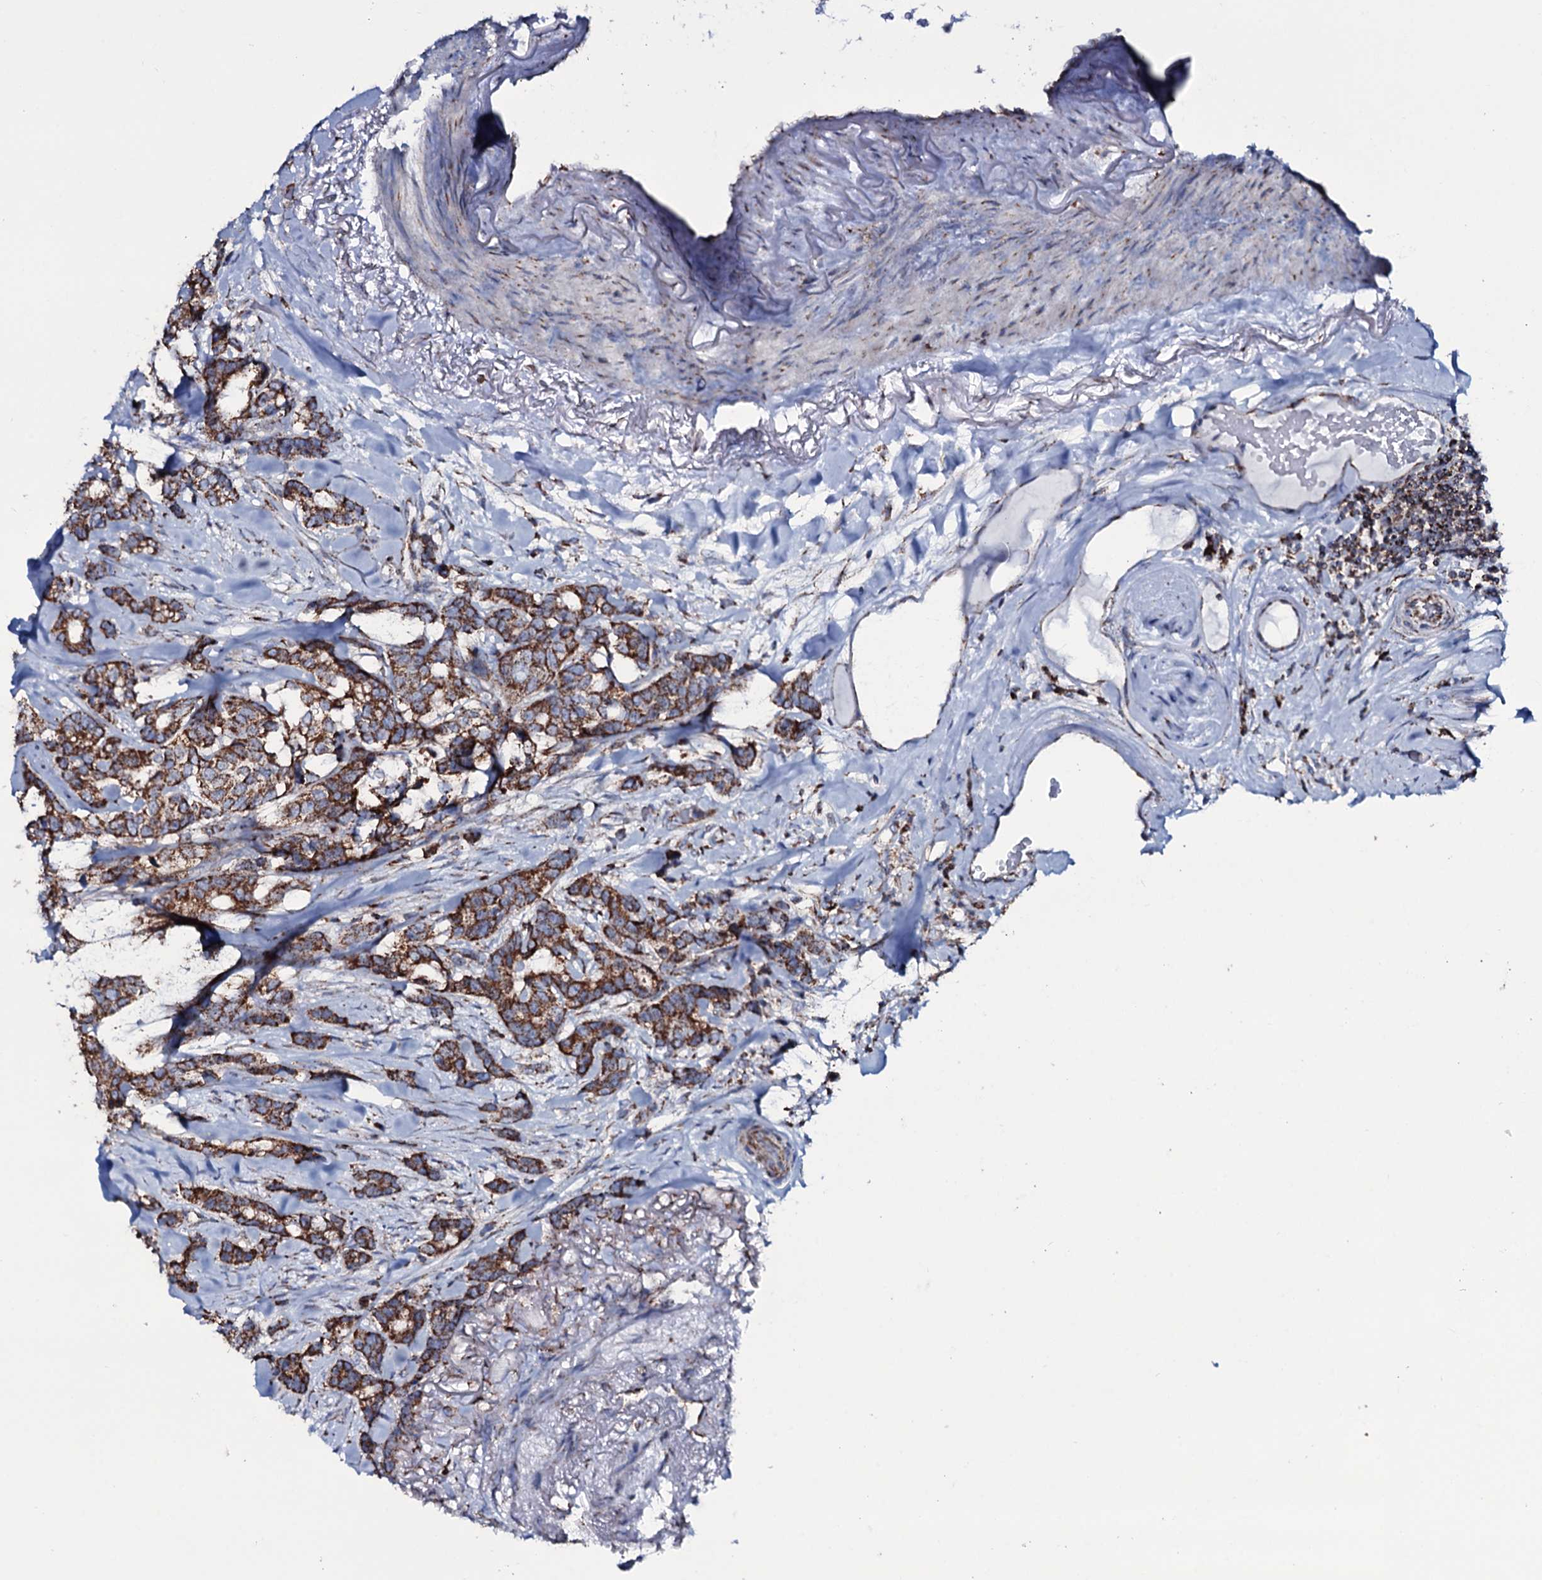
{"staining": {"intensity": "strong", "quantity": ">75%", "location": "cytoplasmic/membranous"}, "tissue": "breast cancer", "cell_type": "Tumor cells", "image_type": "cancer", "snomed": [{"axis": "morphology", "description": "Duct carcinoma"}, {"axis": "topography", "description": "Breast"}], "caption": "Brown immunohistochemical staining in breast cancer (intraductal carcinoma) displays strong cytoplasmic/membranous staining in about >75% of tumor cells.", "gene": "MRPS35", "patient": {"sex": "female", "age": 87}}